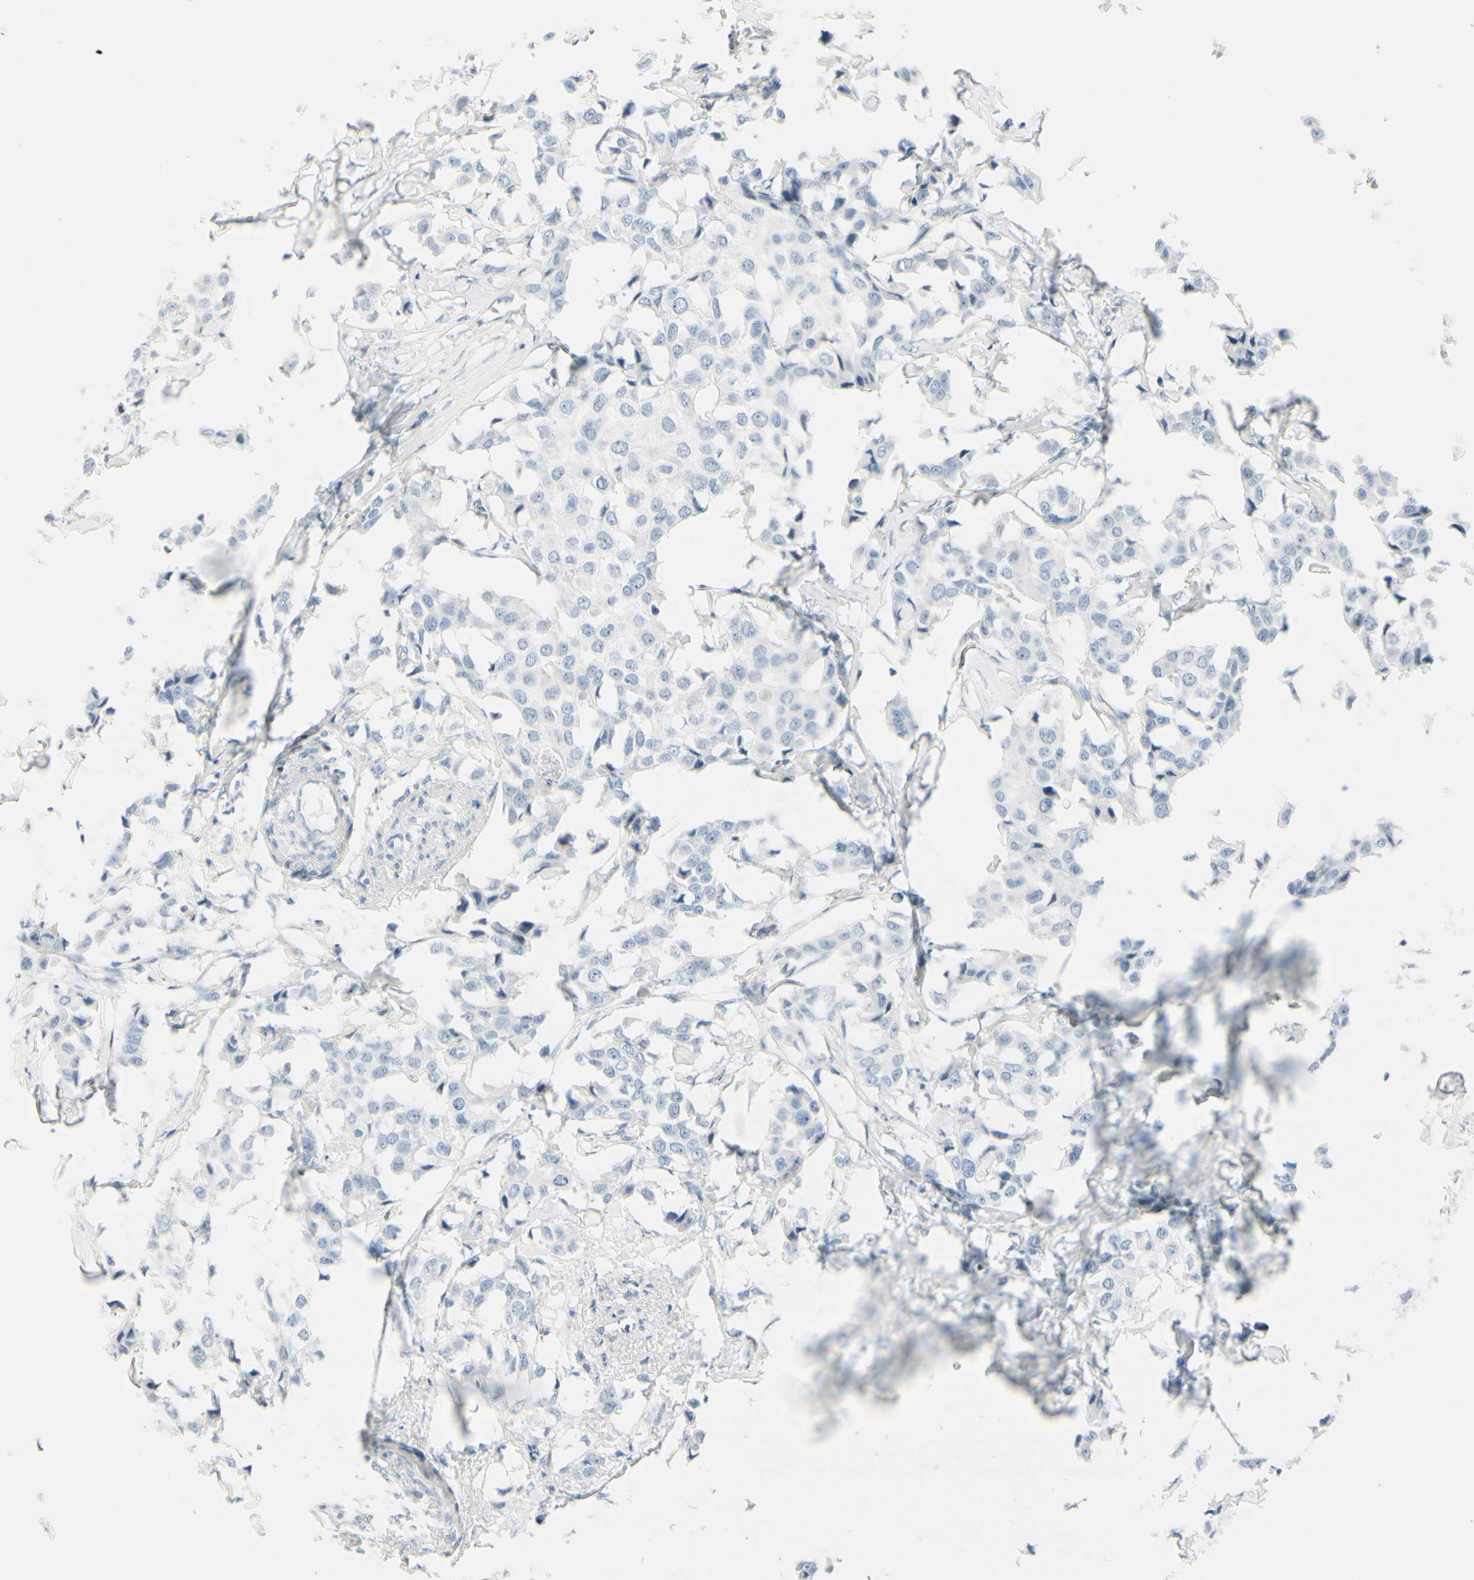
{"staining": {"intensity": "negative", "quantity": "none", "location": "none"}, "tissue": "breast cancer", "cell_type": "Tumor cells", "image_type": "cancer", "snomed": [{"axis": "morphology", "description": "Duct carcinoma"}, {"axis": "topography", "description": "Breast"}], "caption": "Protein analysis of invasive ductal carcinoma (breast) reveals no significant positivity in tumor cells.", "gene": "CDHR5", "patient": {"sex": "female", "age": 80}}